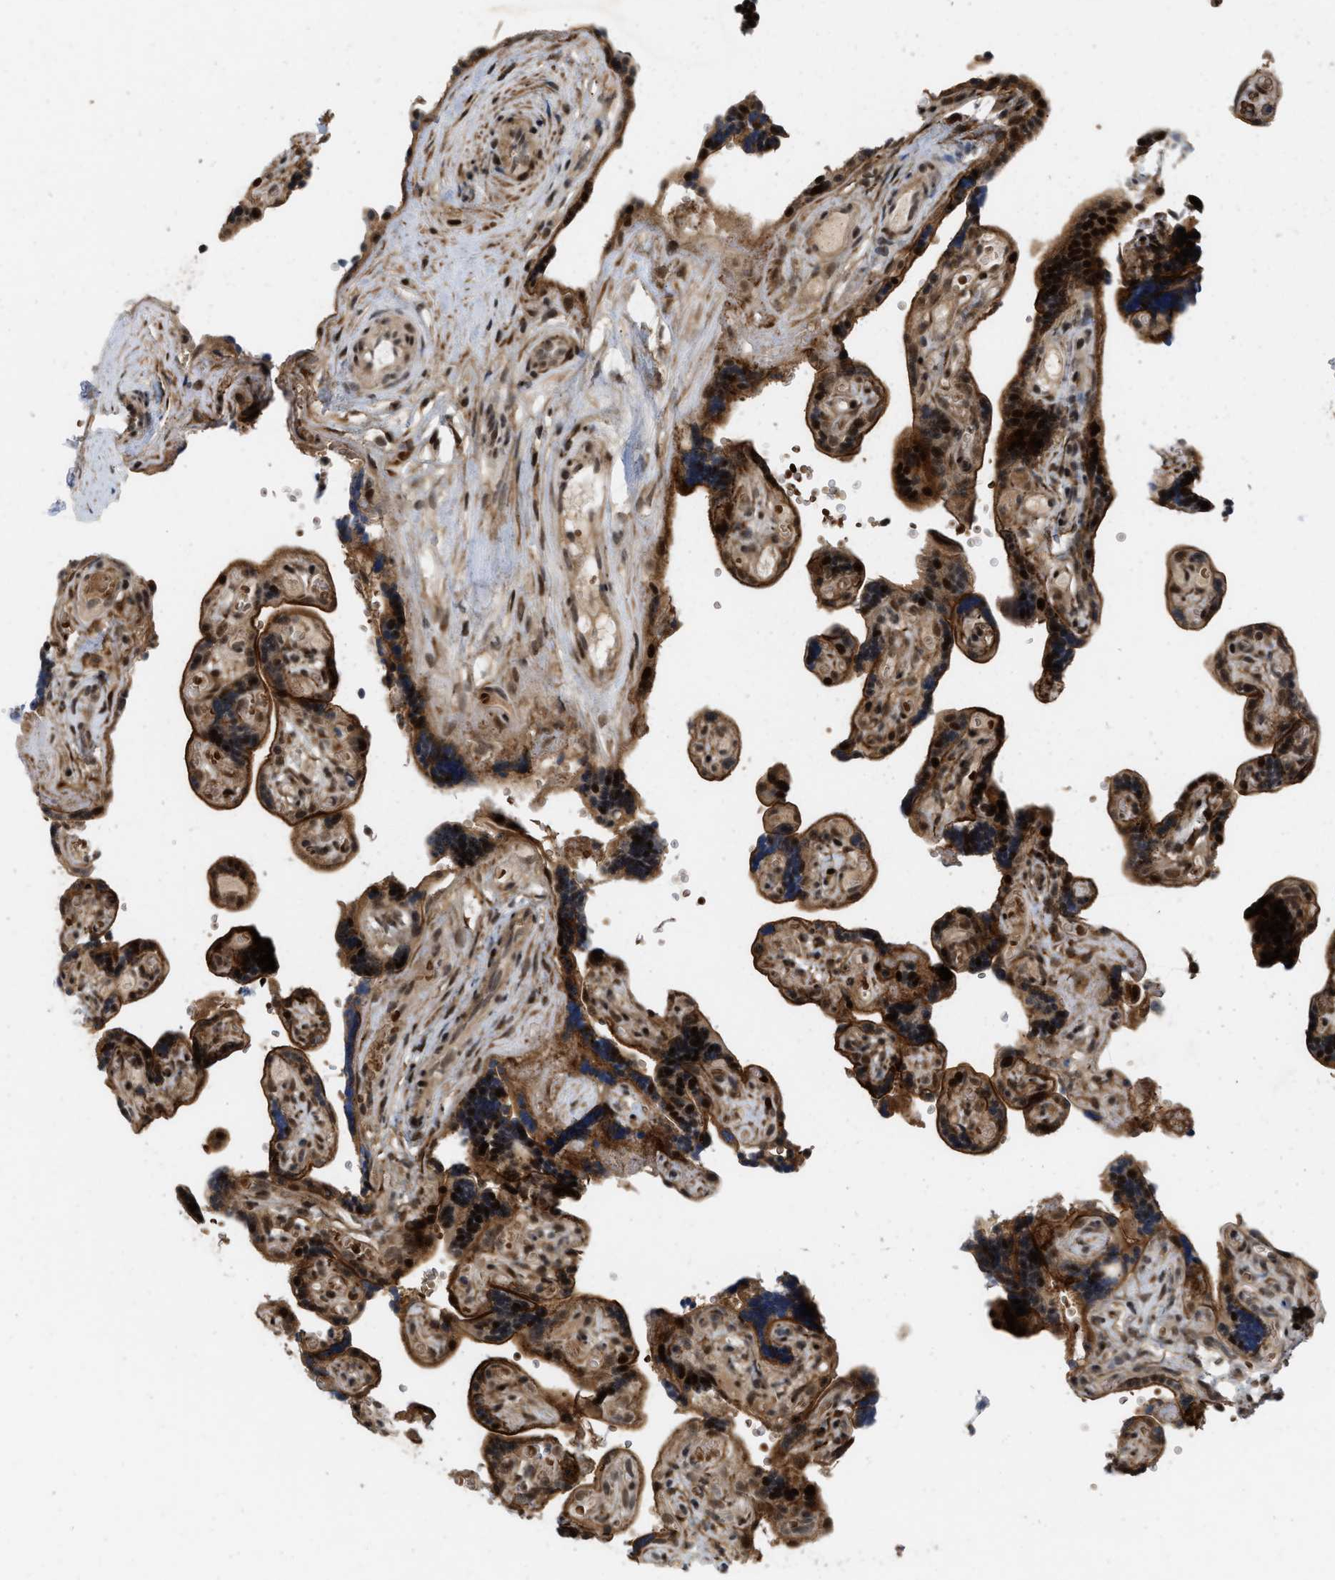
{"staining": {"intensity": "strong", "quantity": ">75%", "location": "cytoplasmic/membranous,nuclear"}, "tissue": "placenta", "cell_type": "Decidual cells", "image_type": "normal", "snomed": [{"axis": "morphology", "description": "Normal tissue, NOS"}, {"axis": "topography", "description": "Placenta"}], "caption": "IHC staining of normal placenta, which demonstrates high levels of strong cytoplasmic/membranous,nuclear expression in approximately >75% of decidual cells indicating strong cytoplasmic/membranous,nuclear protein expression. The staining was performed using DAB (3,3'-diaminobenzidine) (brown) for protein detection and nuclei were counterstained in hematoxylin (blue).", "gene": "ANKRD11", "patient": {"sex": "female", "age": 30}}